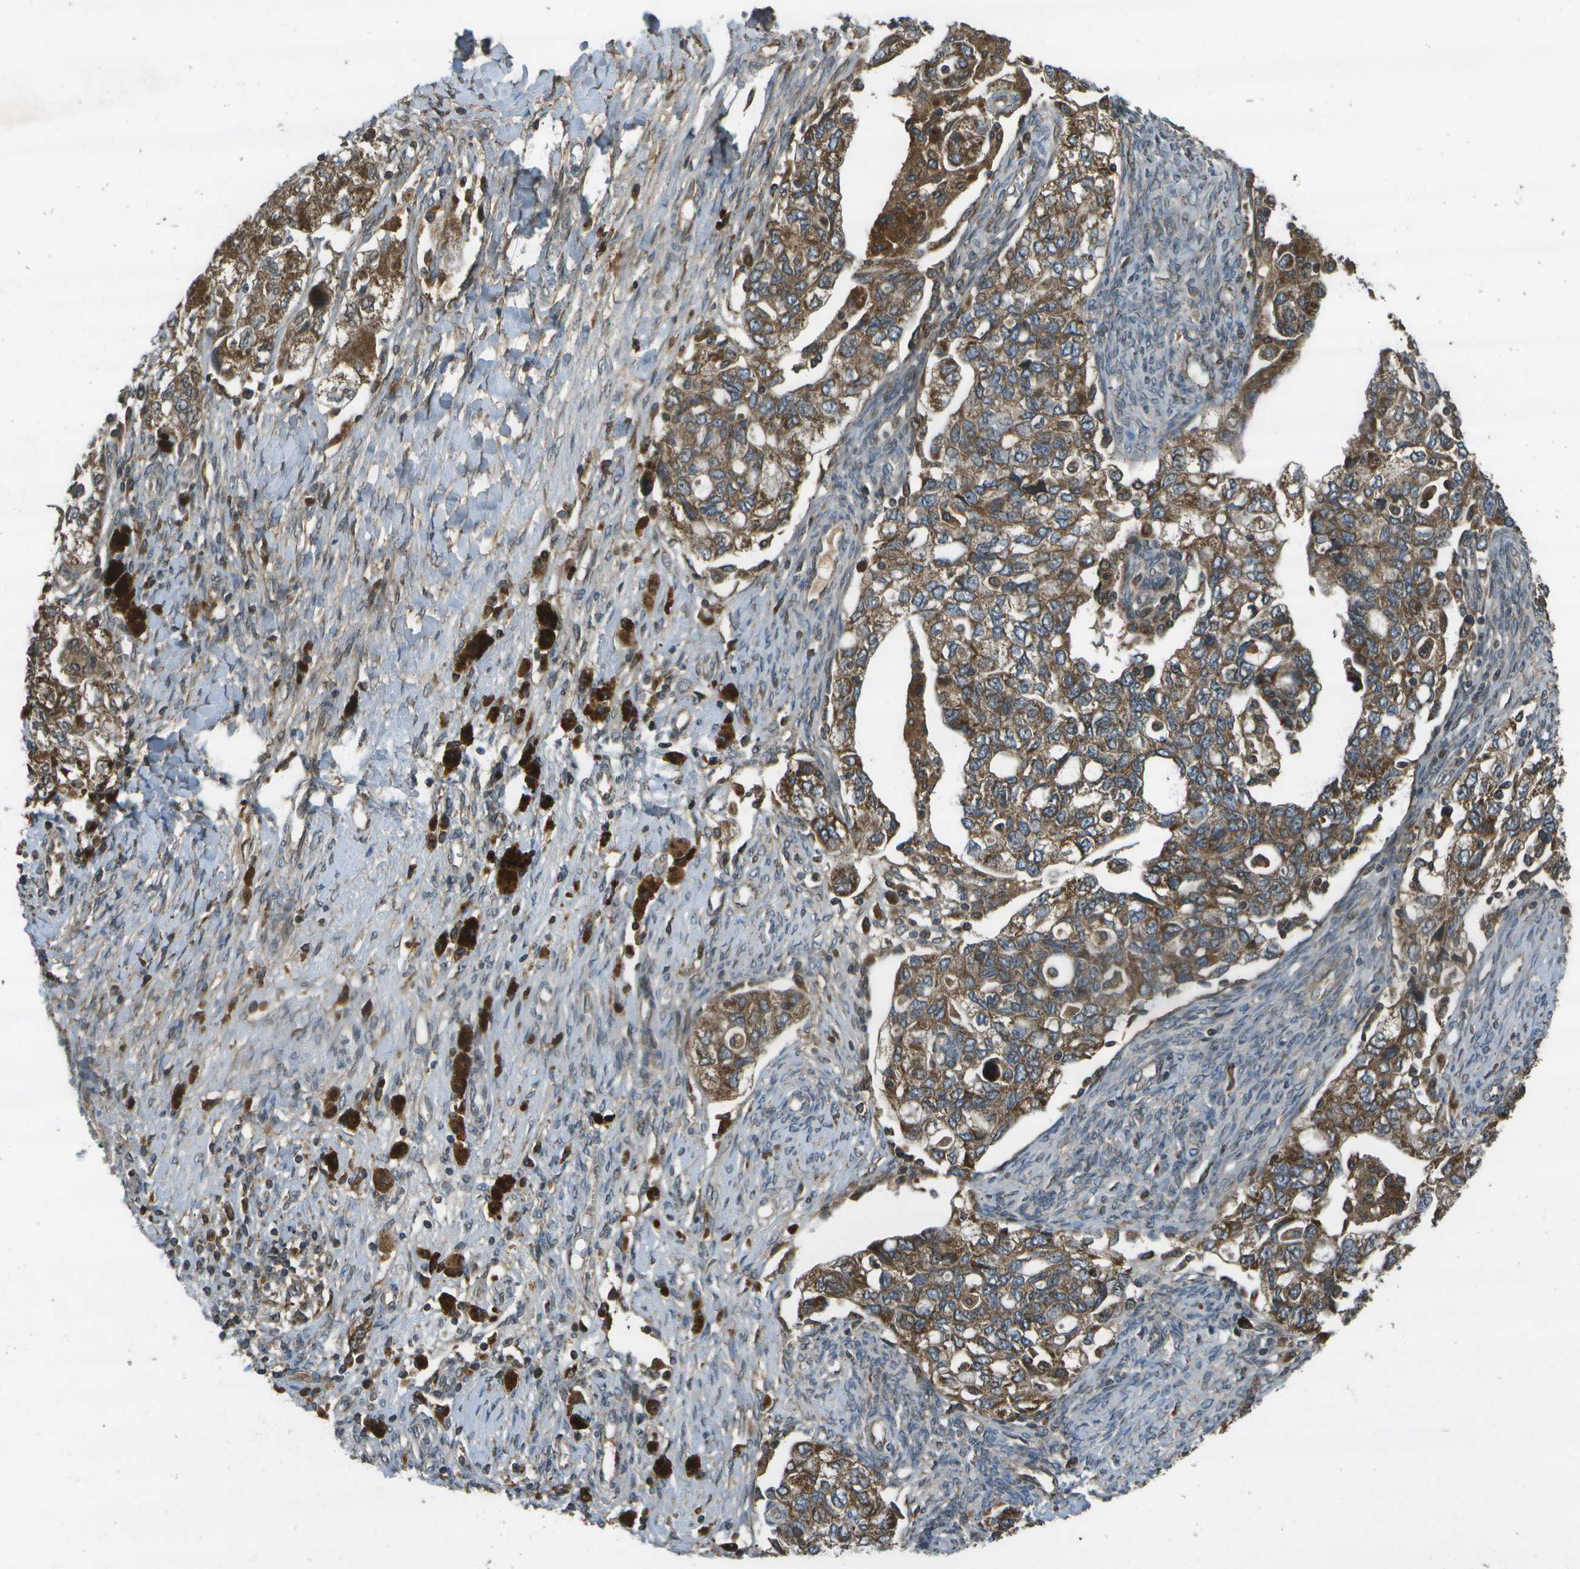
{"staining": {"intensity": "moderate", "quantity": ">75%", "location": "cytoplasmic/membranous"}, "tissue": "ovarian cancer", "cell_type": "Tumor cells", "image_type": "cancer", "snomed": [{"axis": "morphology", "description": "Carcinoma, NOS"}, {"axis": "morphology", "description": "Cystadenocarcinoma, serous, NOS"}, {"axis": "topography", "description": "Ovary"}], "caption": "Ovarian serous cystadenocarcinoma tissue displays moderate cytoplasmic/membranous staining in about >75% of tumor cells, visualized by immunohistochemistry.", "gene": "HFE", "patient": {"sex": "female", "age": 69}}